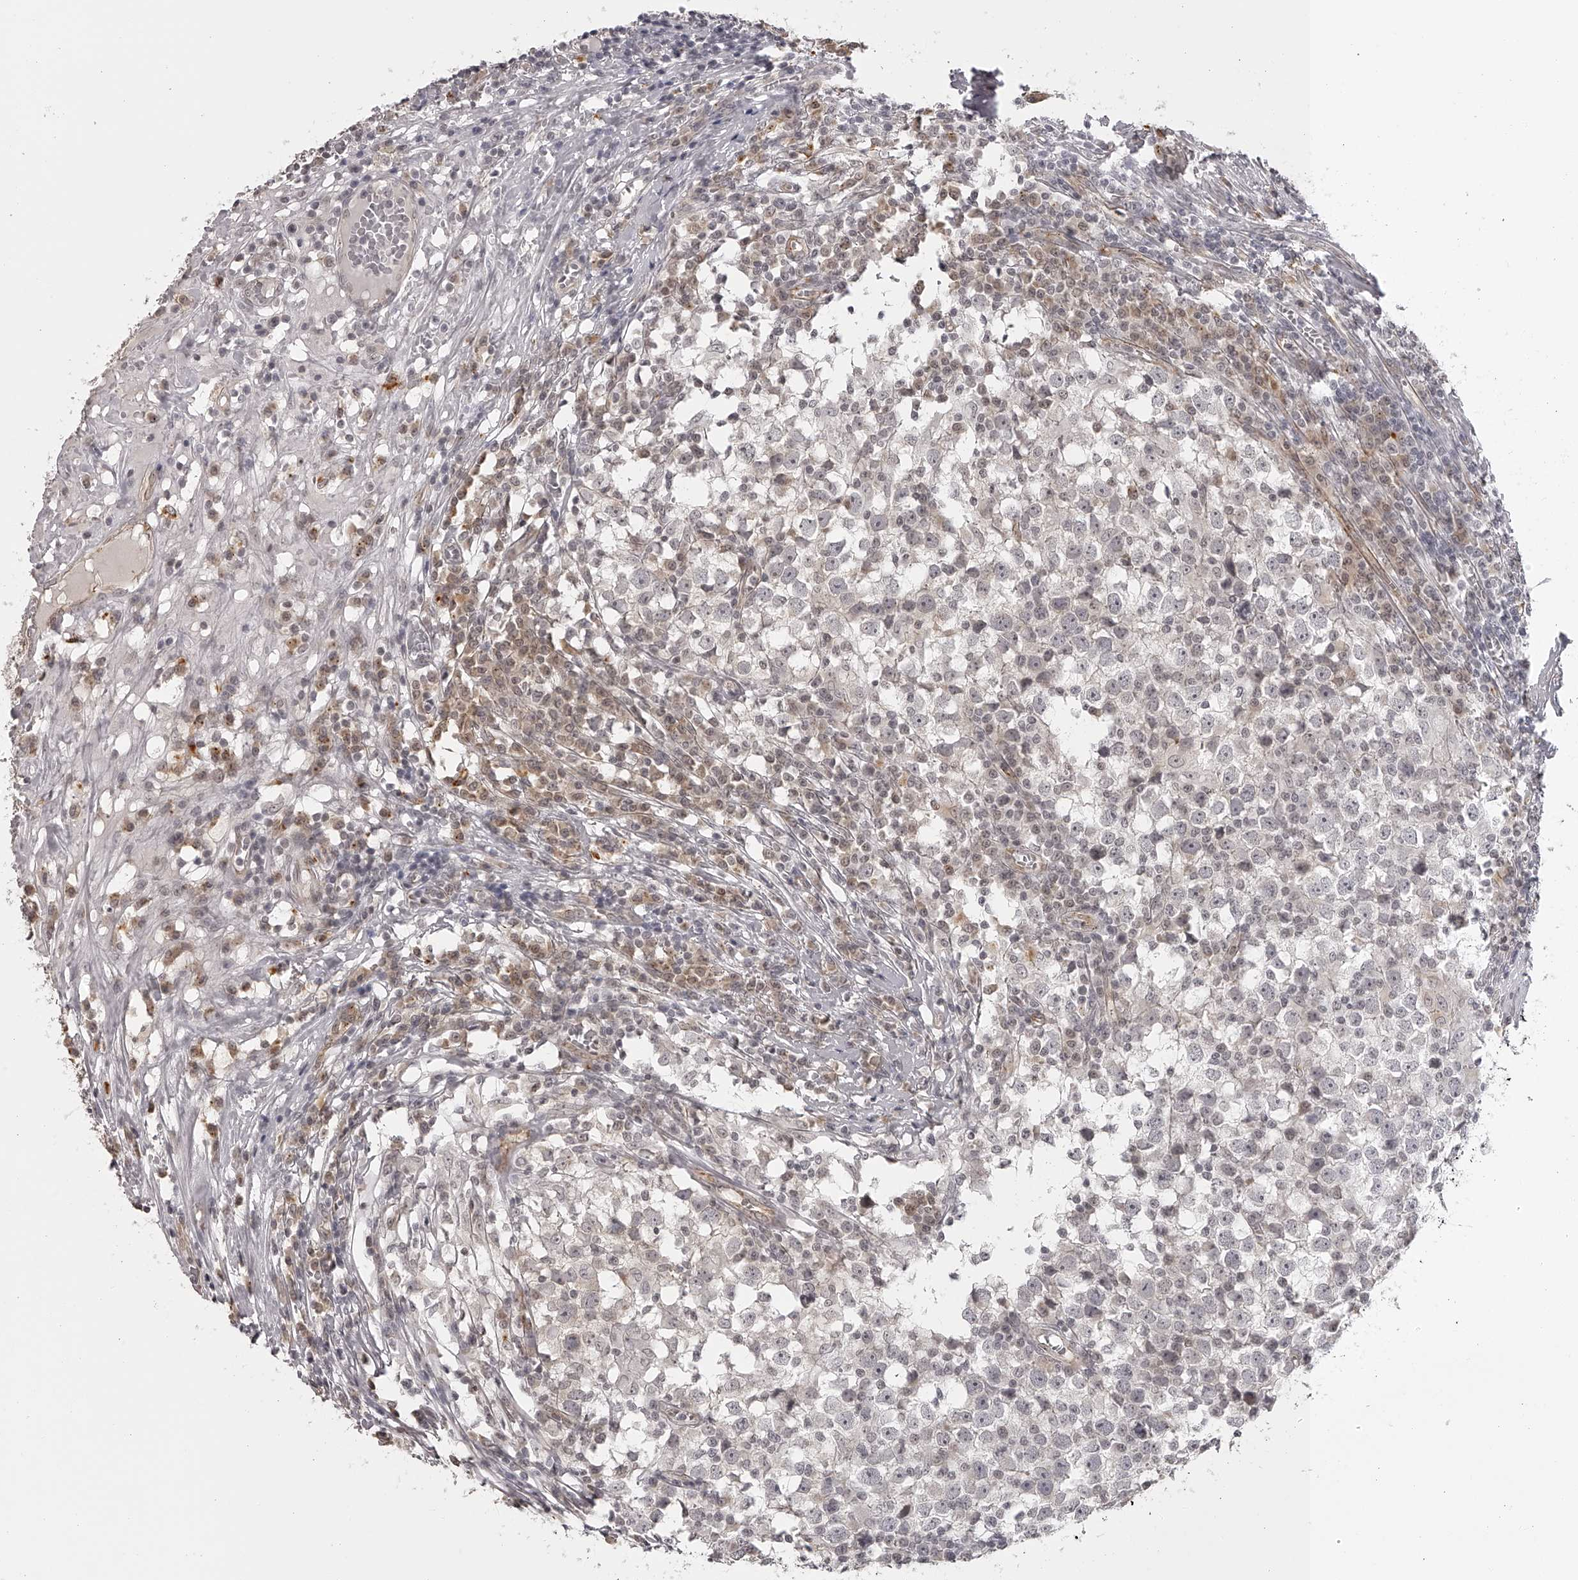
{"staining": {"intensity": "negative", "quantity": "none", "location": "none"}, "tissue": "testis cancer", "cell_type": "Tumor cells", "image_type": "cancer", "snomed": [{"axis": "morphology", "description": "Seminoma, NOS"}, {"axis": "topography", "description": "Testis"}], "caption": "The image displays no staining of tumor cells in testis cancer. (DAB immunohistochemistry visualized using brightfield microscopy, high magnification).", "gene": "RNF220", "patient": {"sex": "male", "age": 65}}